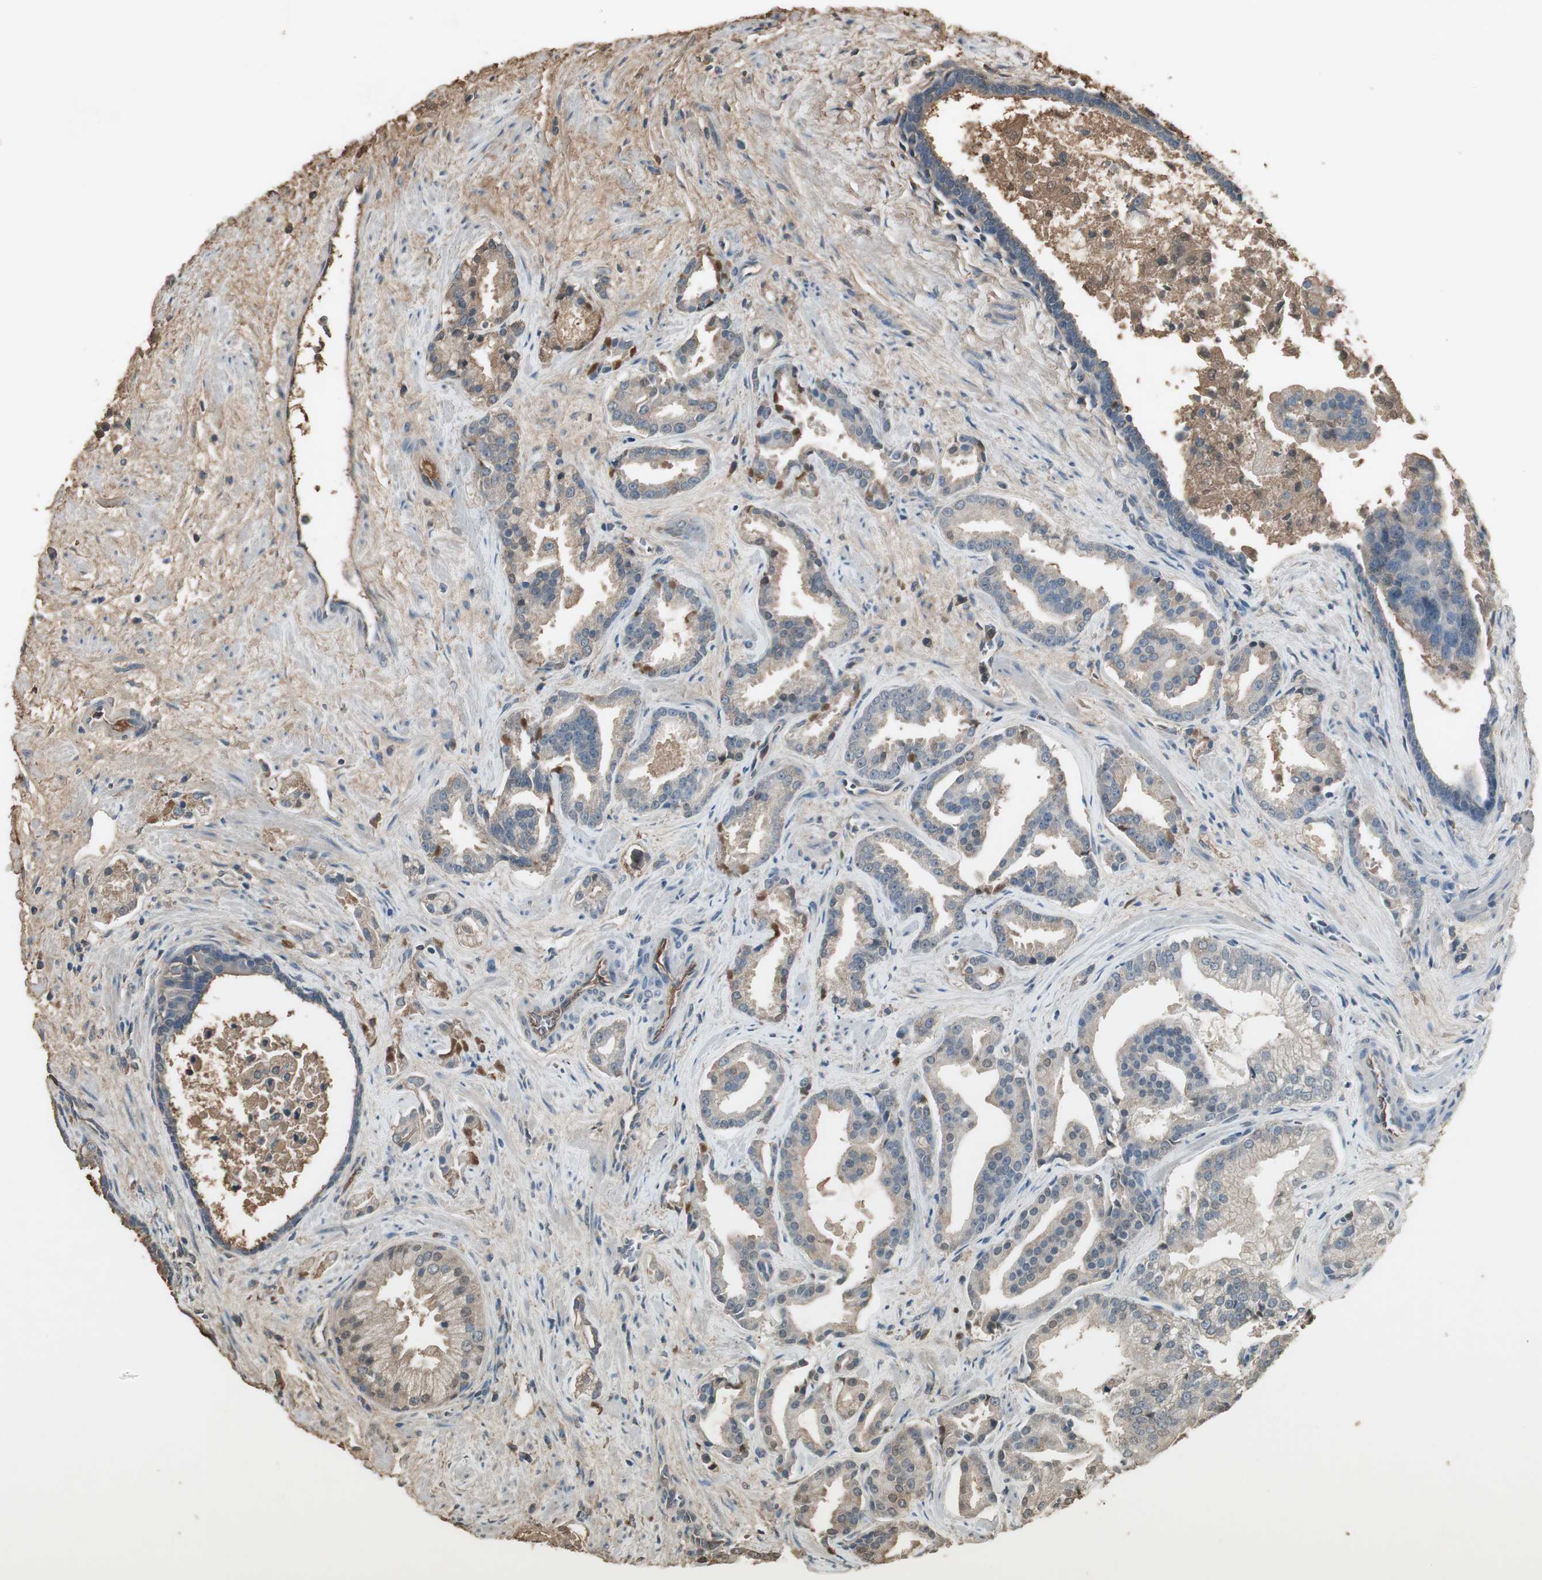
{"staining": {"intensity": "weak", "quantity": ">75%", "location": "cytoplasmic/membranous"}, "tissue": "prostate cancer", "cell_type": "Tumor cells", "image_type": "cancer", "snomed": [{"axis": "morphology", "description": "Adenocarcinoma, High grade"}, {"axis": "topography", "description": "Prostate"}], "caption": "Immunohistochemistry staining of prostate cancer, which demonstrates low levels of weak cytoplasmic/membranous positivity in about >75% of tumor cells indicating weak cytoplasmic/membranous protein positivity. The staining was performed using DAB (3,3'-diaminobenzidine) (brown) for protein detection and nuclei were counterstained in hematoxylin (blue).", "gene": "MMP14", "patient": {"sex": "male", "age": 67}}